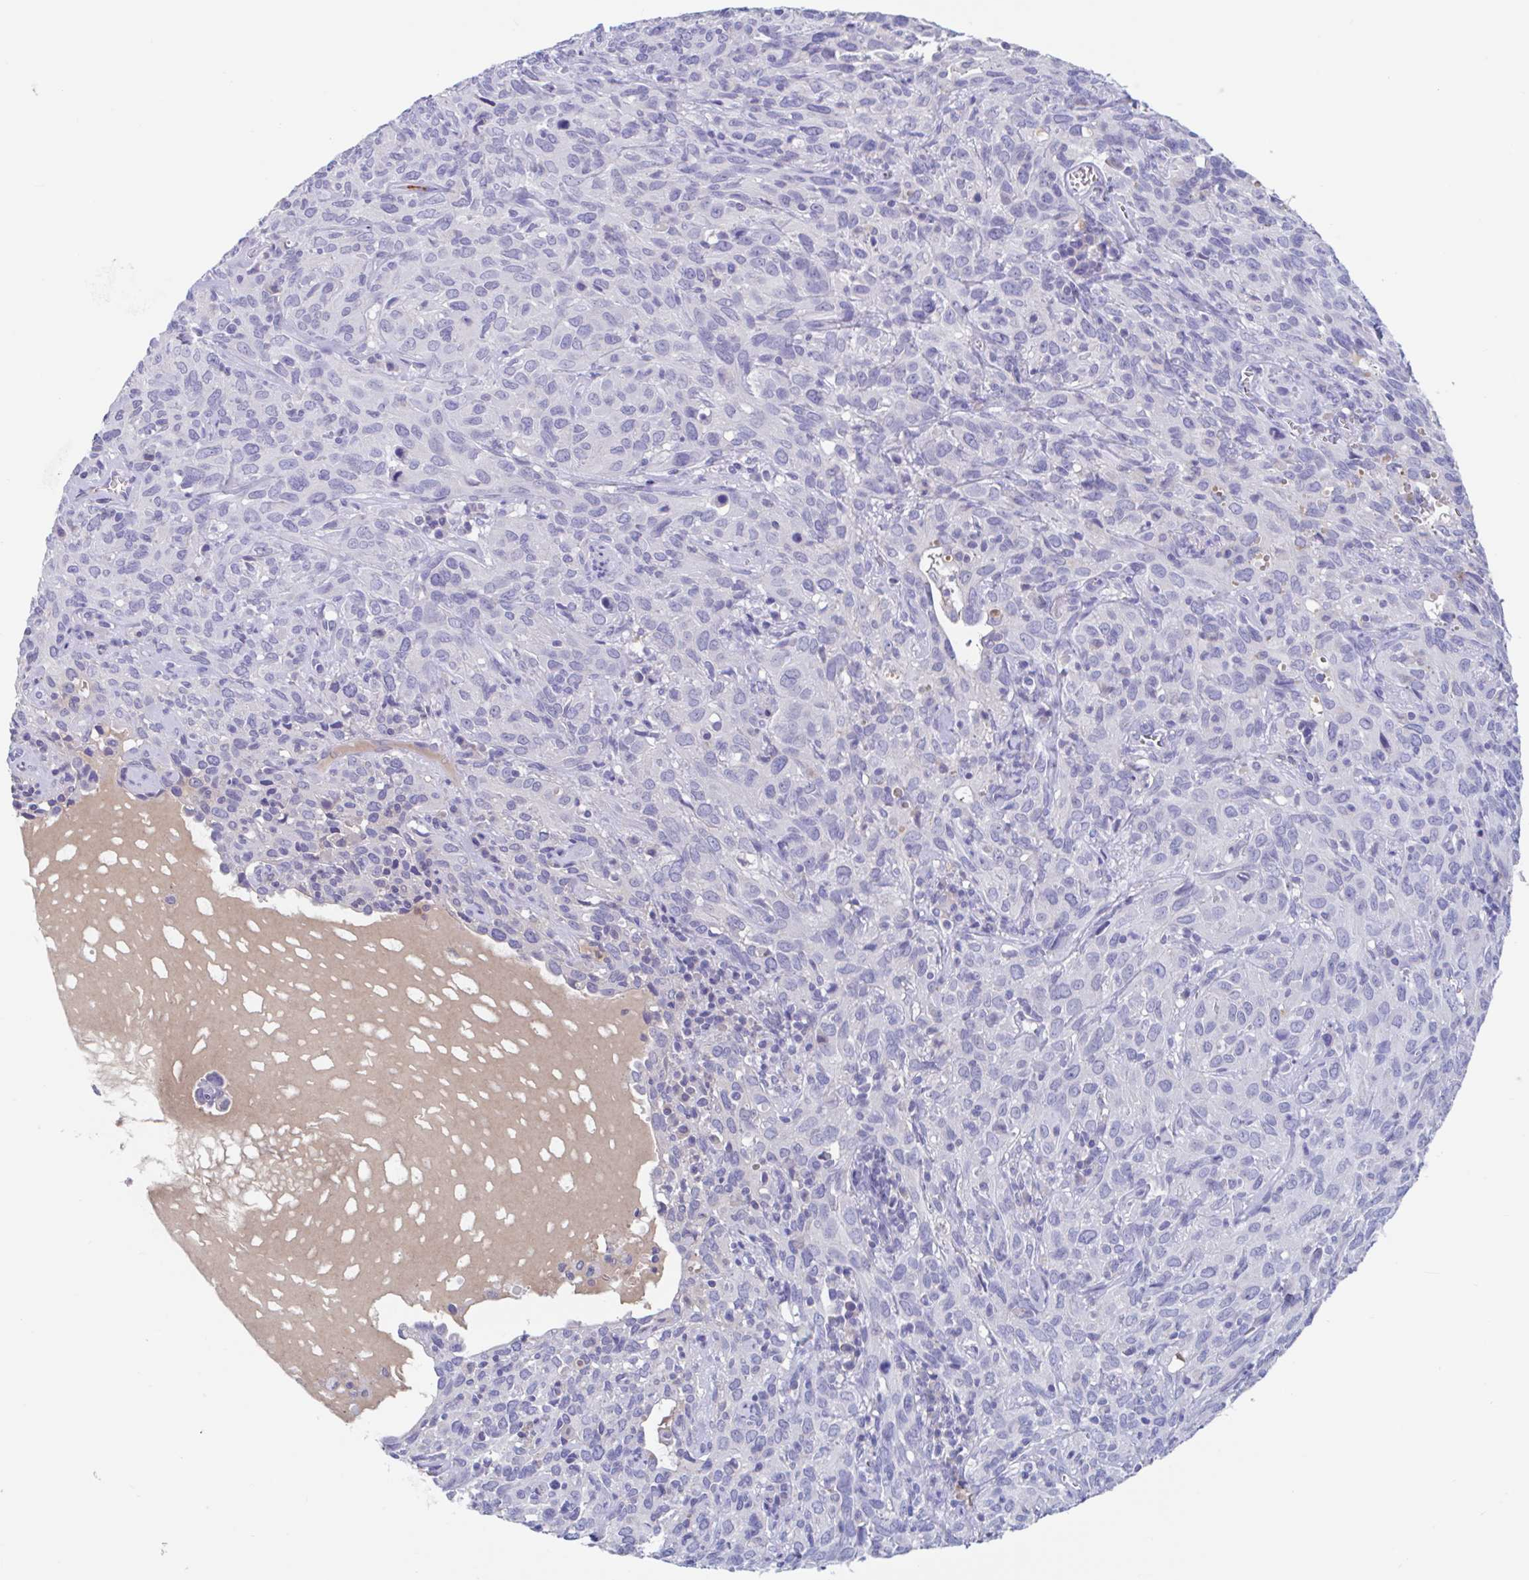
{"staining": {"intensity": "negative", "quantity": "none", "location": "none"}, "tissue": "cervical cancer", "cell_type": "Tumor cells", "image_type": "cancer", "snomed": [{"axis": "morphology", "description": "Normal tissue, NOS"}, {"axis": "morphology", "description": "Squamous cell carcinoma, NOS"}, {"axis": "topography", "description": "Cervix"}], "caption": "Protein analysis of squamous cell carcinoma (cervical) reveals no significant expression in tumor cells.", "gene": "ZNHIT2", "patient": {"sex": "female", "age": 51}}